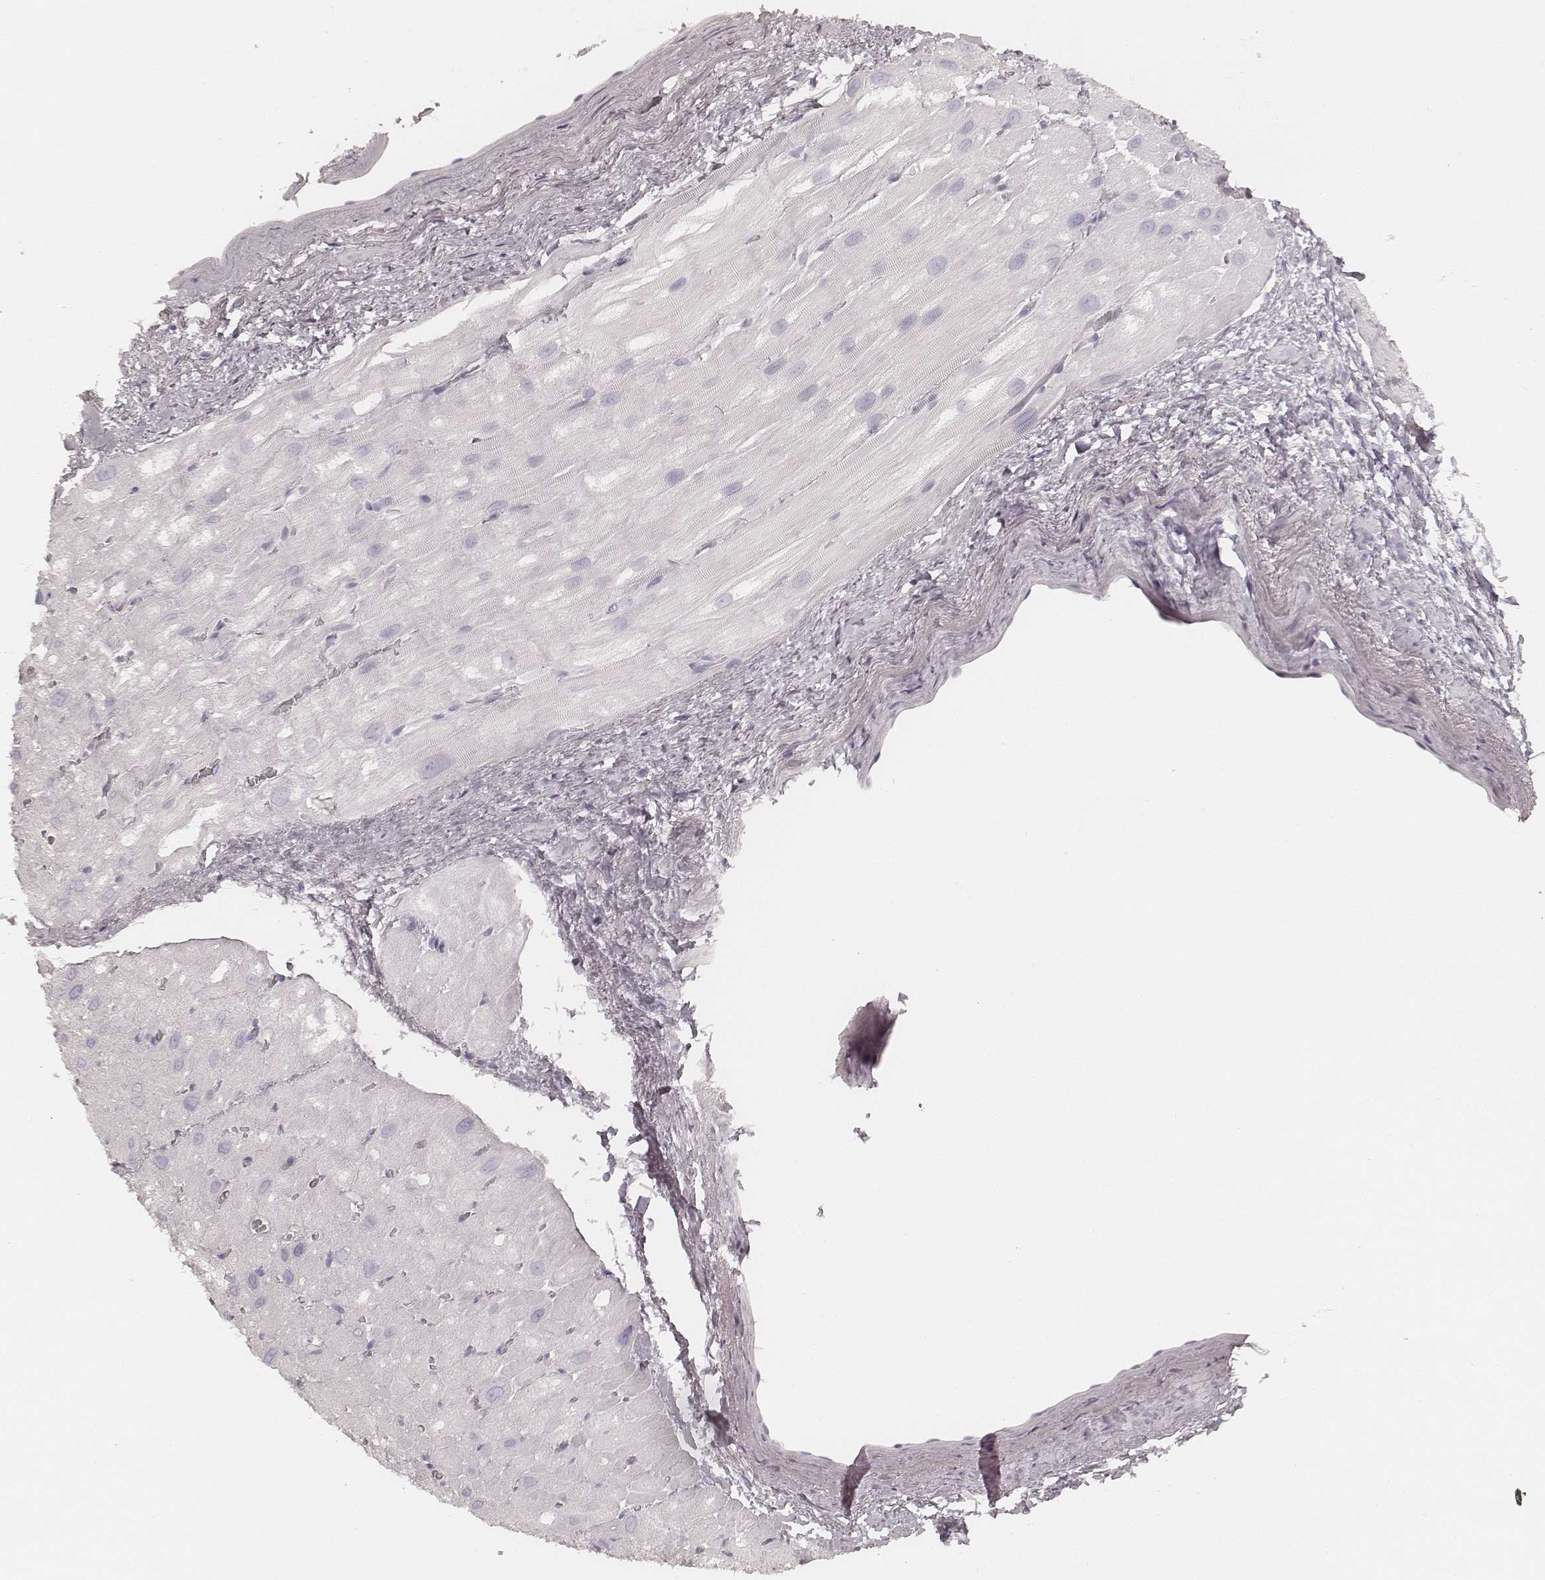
{"staining": {"intensity": "negative", "quantity": "none", "location": "none"}, "tissue": "heart muscle", "cell_type": "Cardiomyocytes", "image_type": "normal", "snomed": [{"axis": "morphology", "description": "Normal tissue, NOS"}, {"axis": "topography", "description": "Heart"}], "caption": "Immunohistochemical staining of normal heart muscle exhibits no significant positivity in cardiomyocytes. Brightfield microscopy of IHC stained with DAB (brown) and hematoxylin (blue), captured at high magnification.", "gene": "KRT72", "patient": {"sex": "male", "age": 61}}